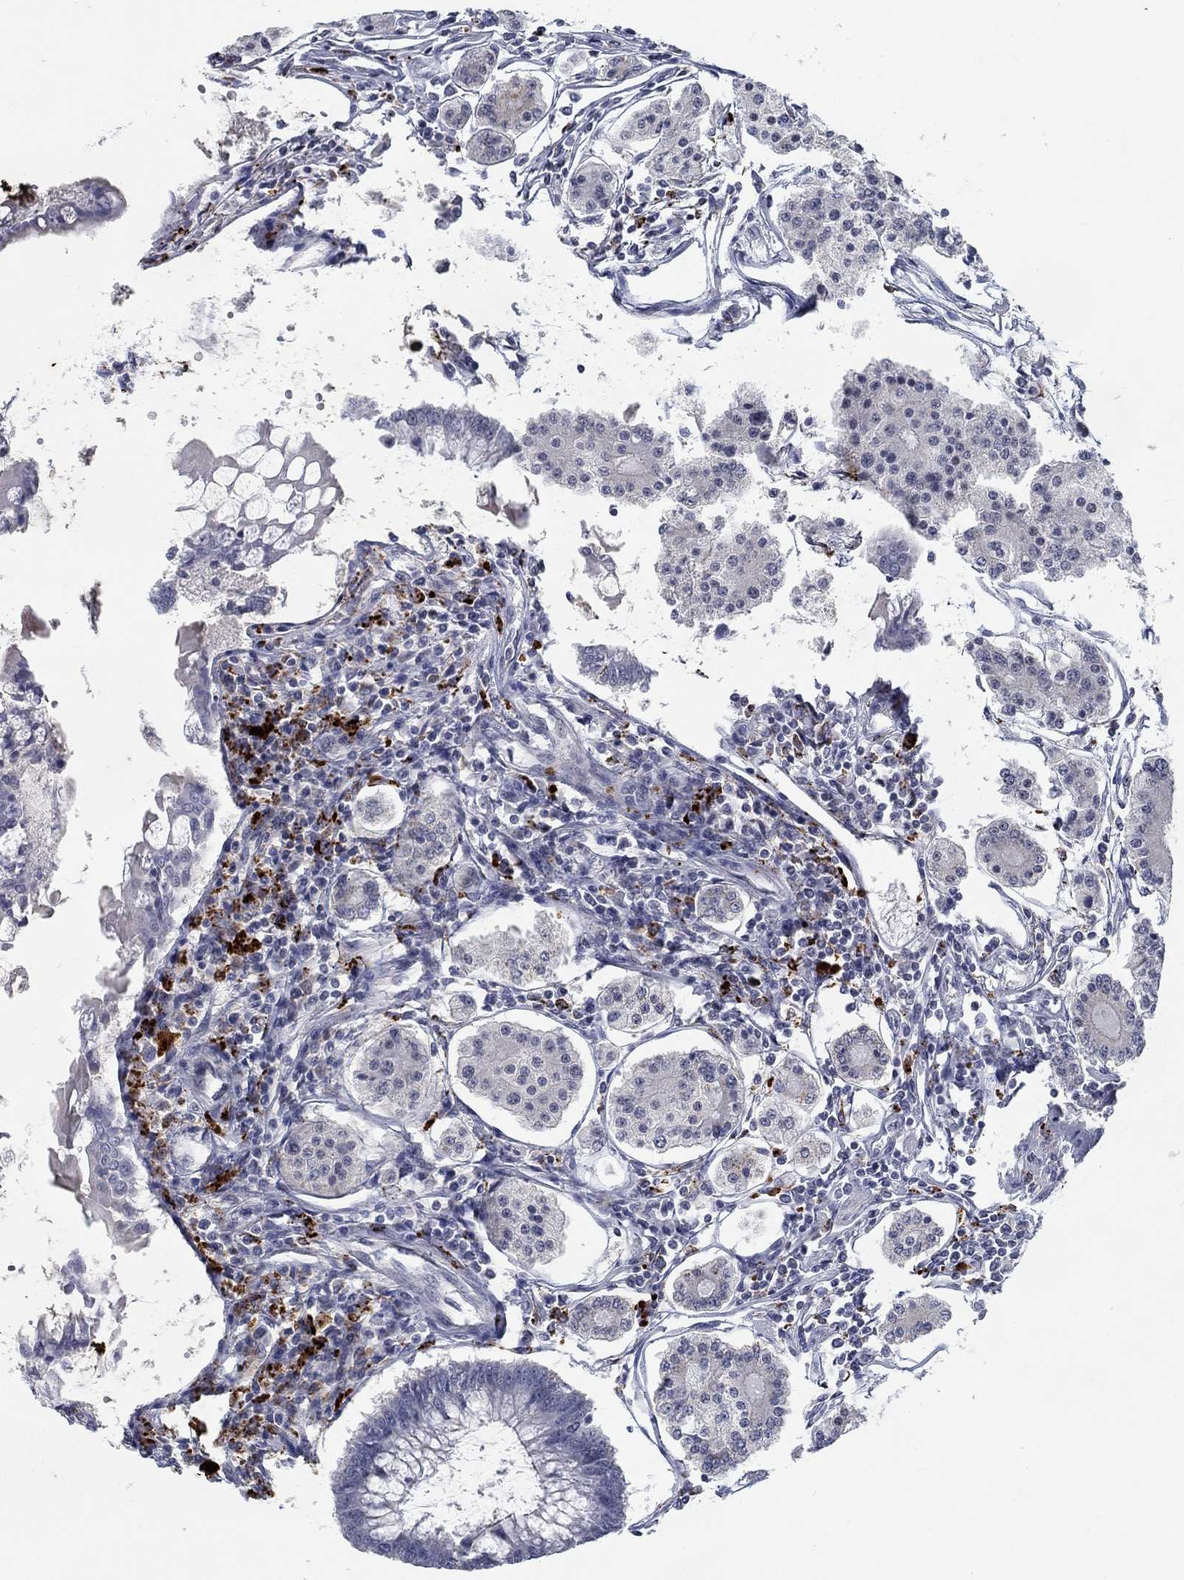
{"staining": {"intensity": "negative", "quantity": "none", "location": "none"}, "tissue": "carcinoid", "cell_type": "Tumor cells", "image_type": "cancer", "snomed": [{"axis": "morphology", "description": "Carcinoid, malignant, NOS"}, {"axis": "topography", "description": "Small intestine"}], "caption": "Immunohistochemical staining of human malignant carcinoid demonstrates no significant positivity in tumor cells.", "gene": "MTSS2", "patient": {"sex": "female", "age": 65}}